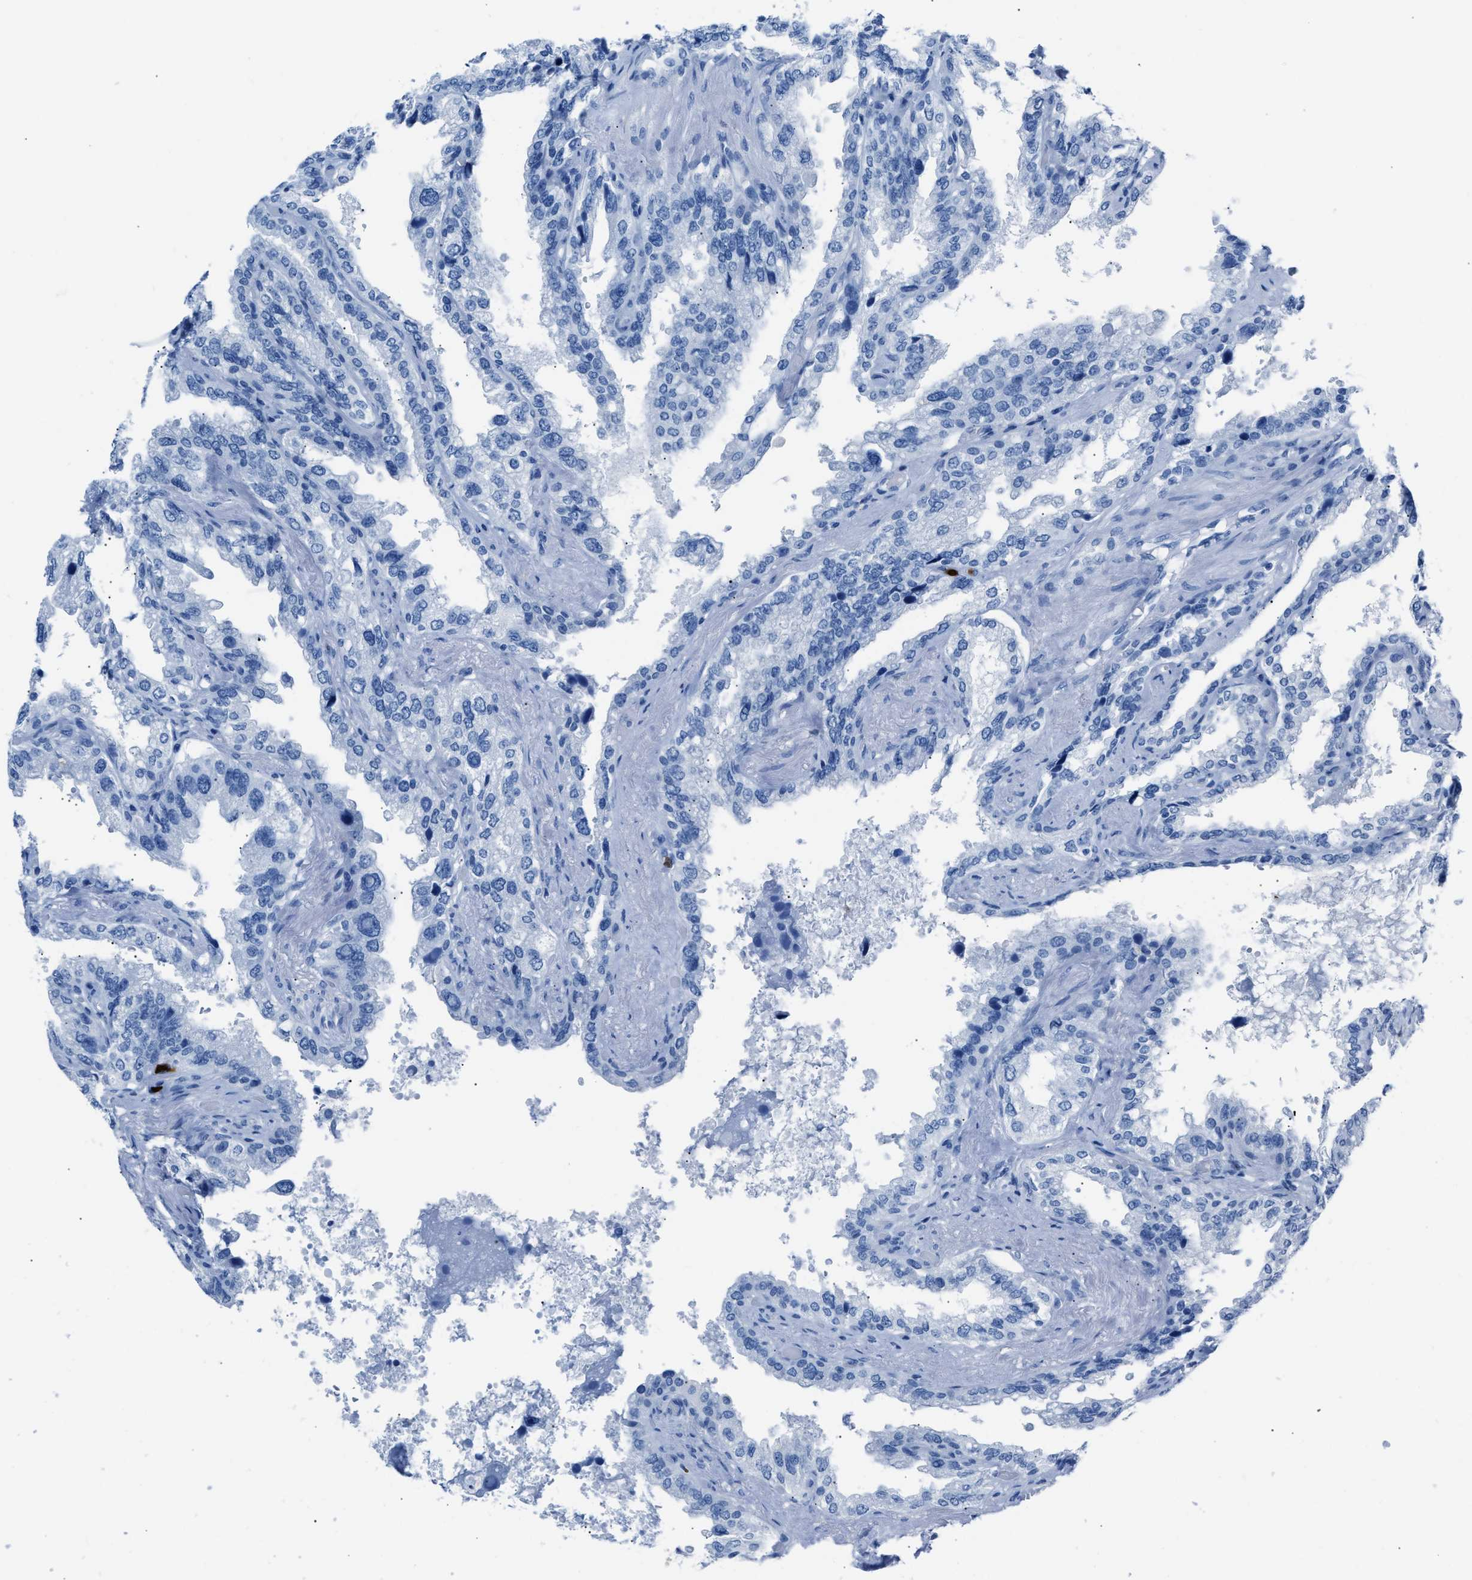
{"staining": {"intensity": "negative", "quantity": "none", "location": "none"}, "tissue": "seminal vesicle", "cell_type": "Glandular cells", "image_type": "normal", "snomed": [{"axis": "morphology", "description": "Normal tissue, NOS"}, {"axis": "topography", "description": "Seminal veicle"}], "caption": "Photomicrograph shows no protein staining in glandular cells of benign seminal vesicle. (DAB (3,3'-diaminobenzidine) immunohistochemistry (IHC), high magnification).", "gene": "S100P", "patient": {"sex": "male", "age": 68}}